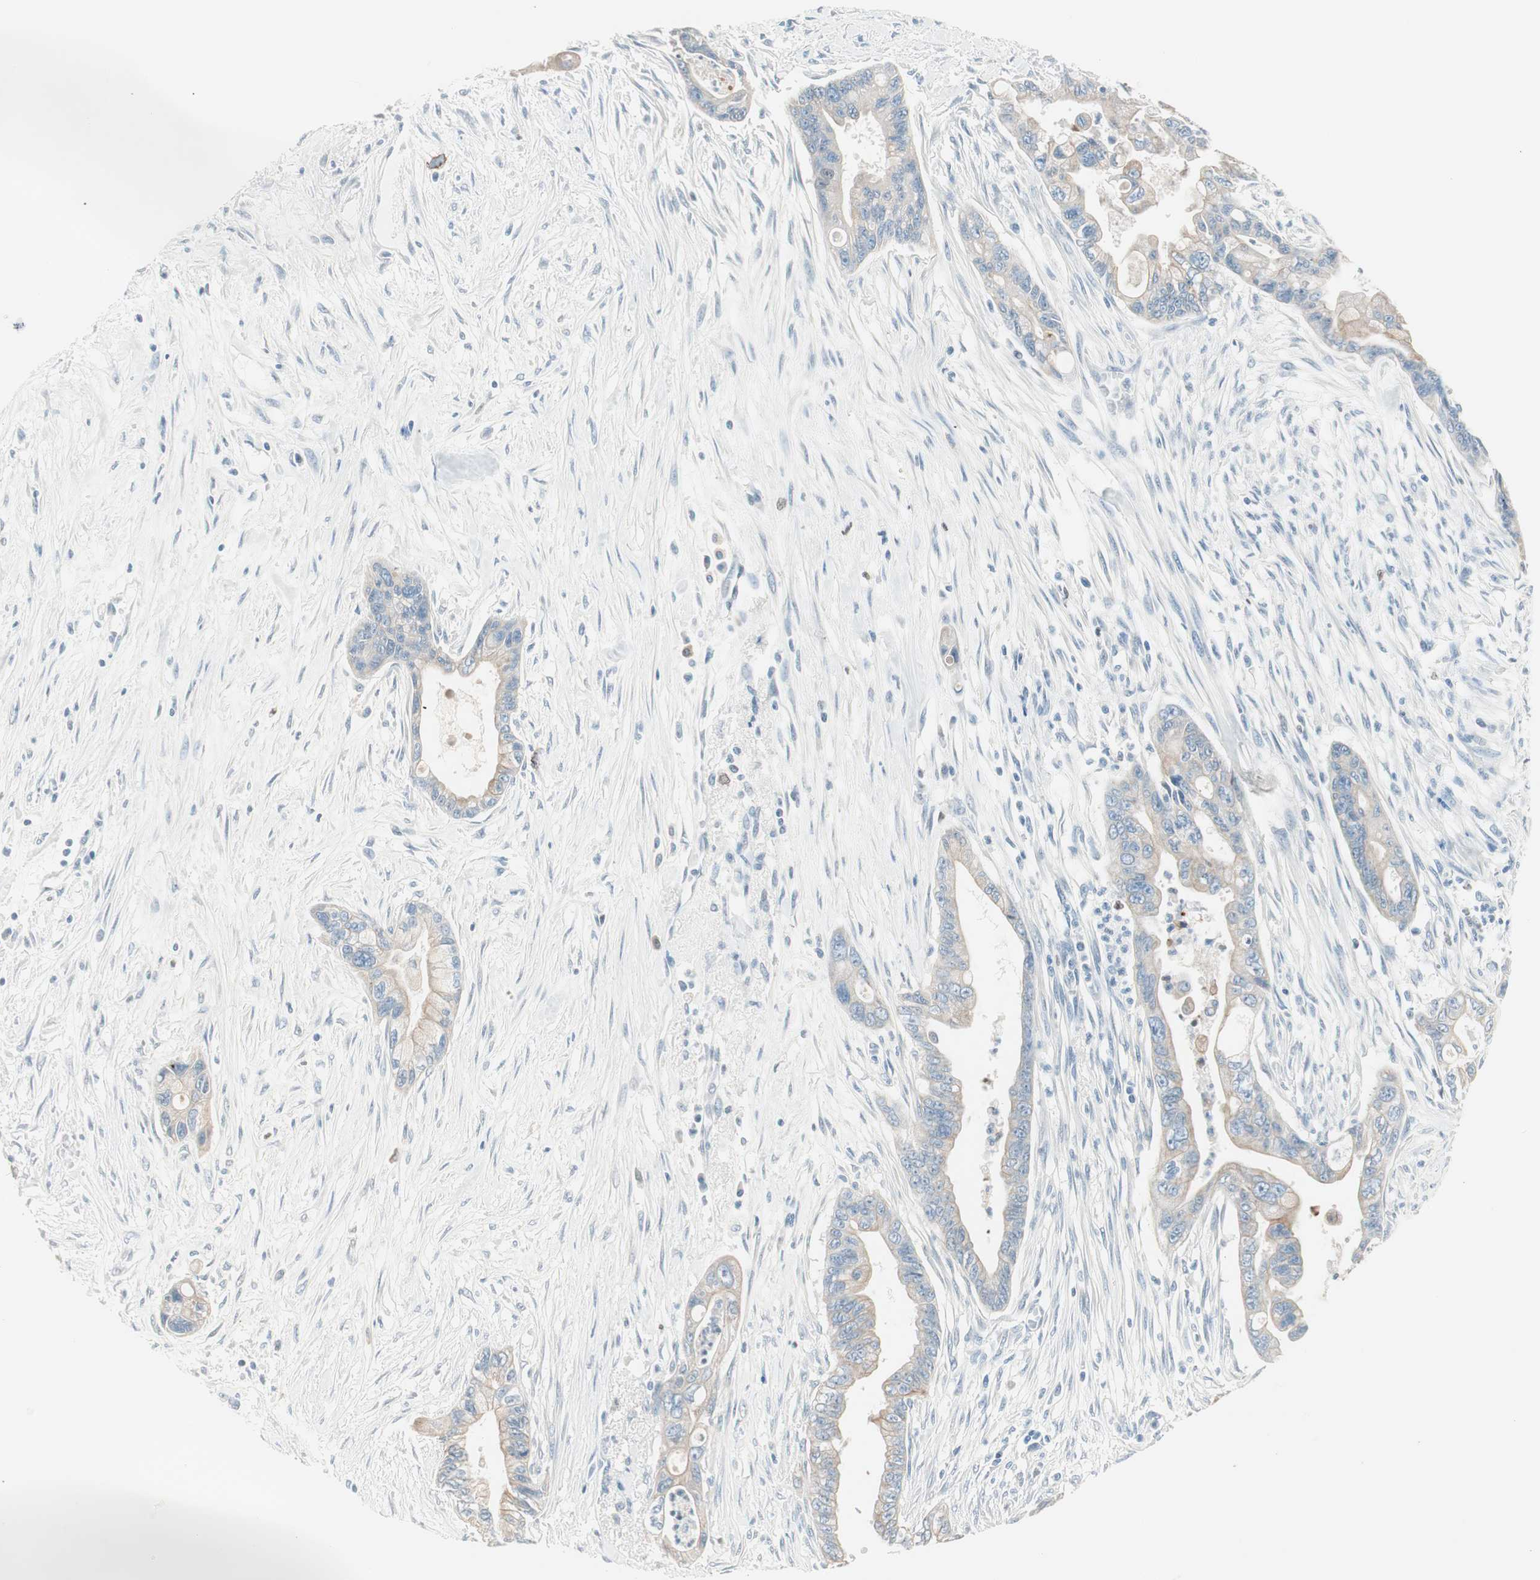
{"staining": {"intensity": "weak", "quantity": ">75%", "location": "cytoplasmic/membranous"}, "tissue": "pancreatic cancer", "cell_type": "Tumor cells", "image_type": "cancer", "snomed": [{"axis": "morphology", "description": "Adenocarcinoma, NOS"}, {"axis": "topography", "description": "Pancreas"}], "caption": "A brown stain labels weak cytoplasmic/membranous expression of a protein in pancreatic adenocarcinoma tumor cells. (DAB = brown stain, brightfield microscopy at high magnification).", "gene": "GNAO1", "patient": {"sex": "male", "age": 70}}